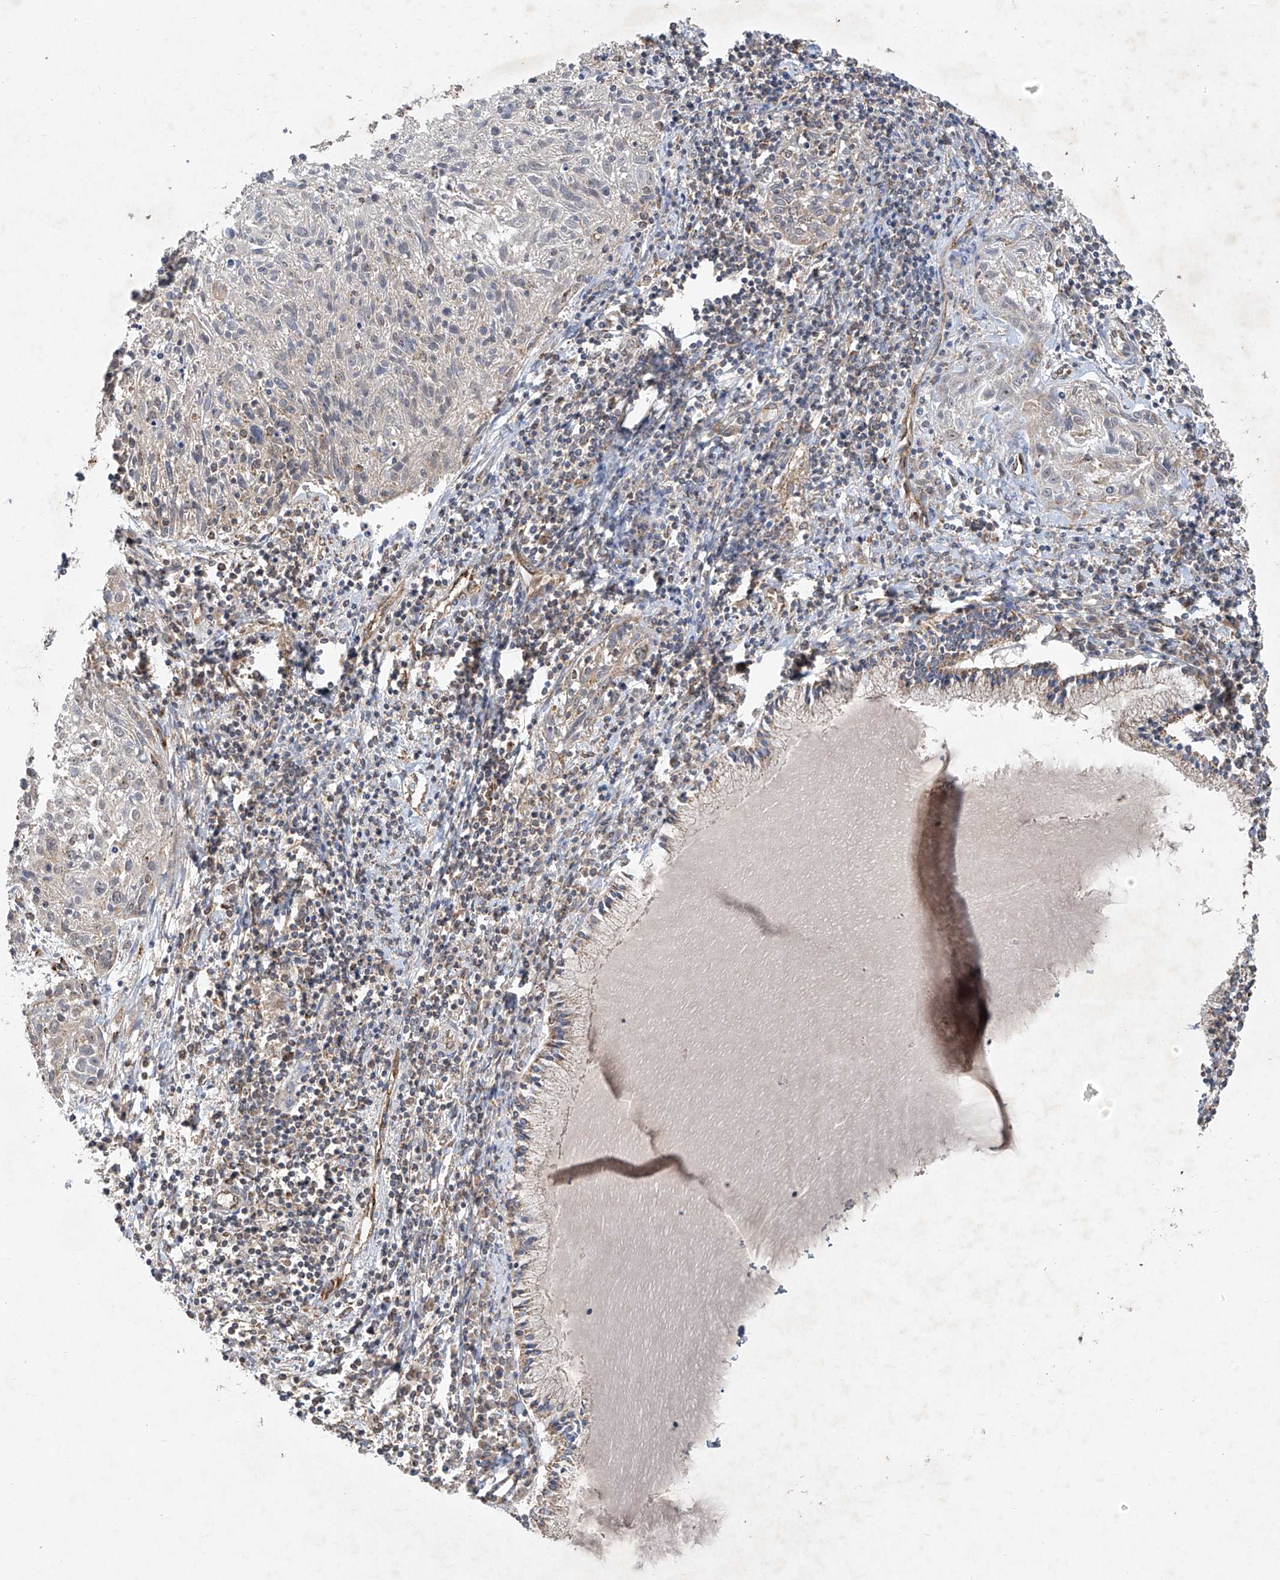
{"staining": {"intensity": "negative", "quantity": "none", "location": "none"}, "tissue": "cervical cancer", "cell_type": "Tumor cells", "image_type": "cancer", "snomed": [{"axis": "morphology", "description": "Squamous cell carcinoma, NOS"}, {"axis": "topography", "description": "Cervix"}], "caption": "Photomicrograph shows no protein expression in tumor cells of cervical cancer (squamous cell carcinoma) tissue.", "gene": "UQCC1", "patient": {"sex": "female", "age": 51}}